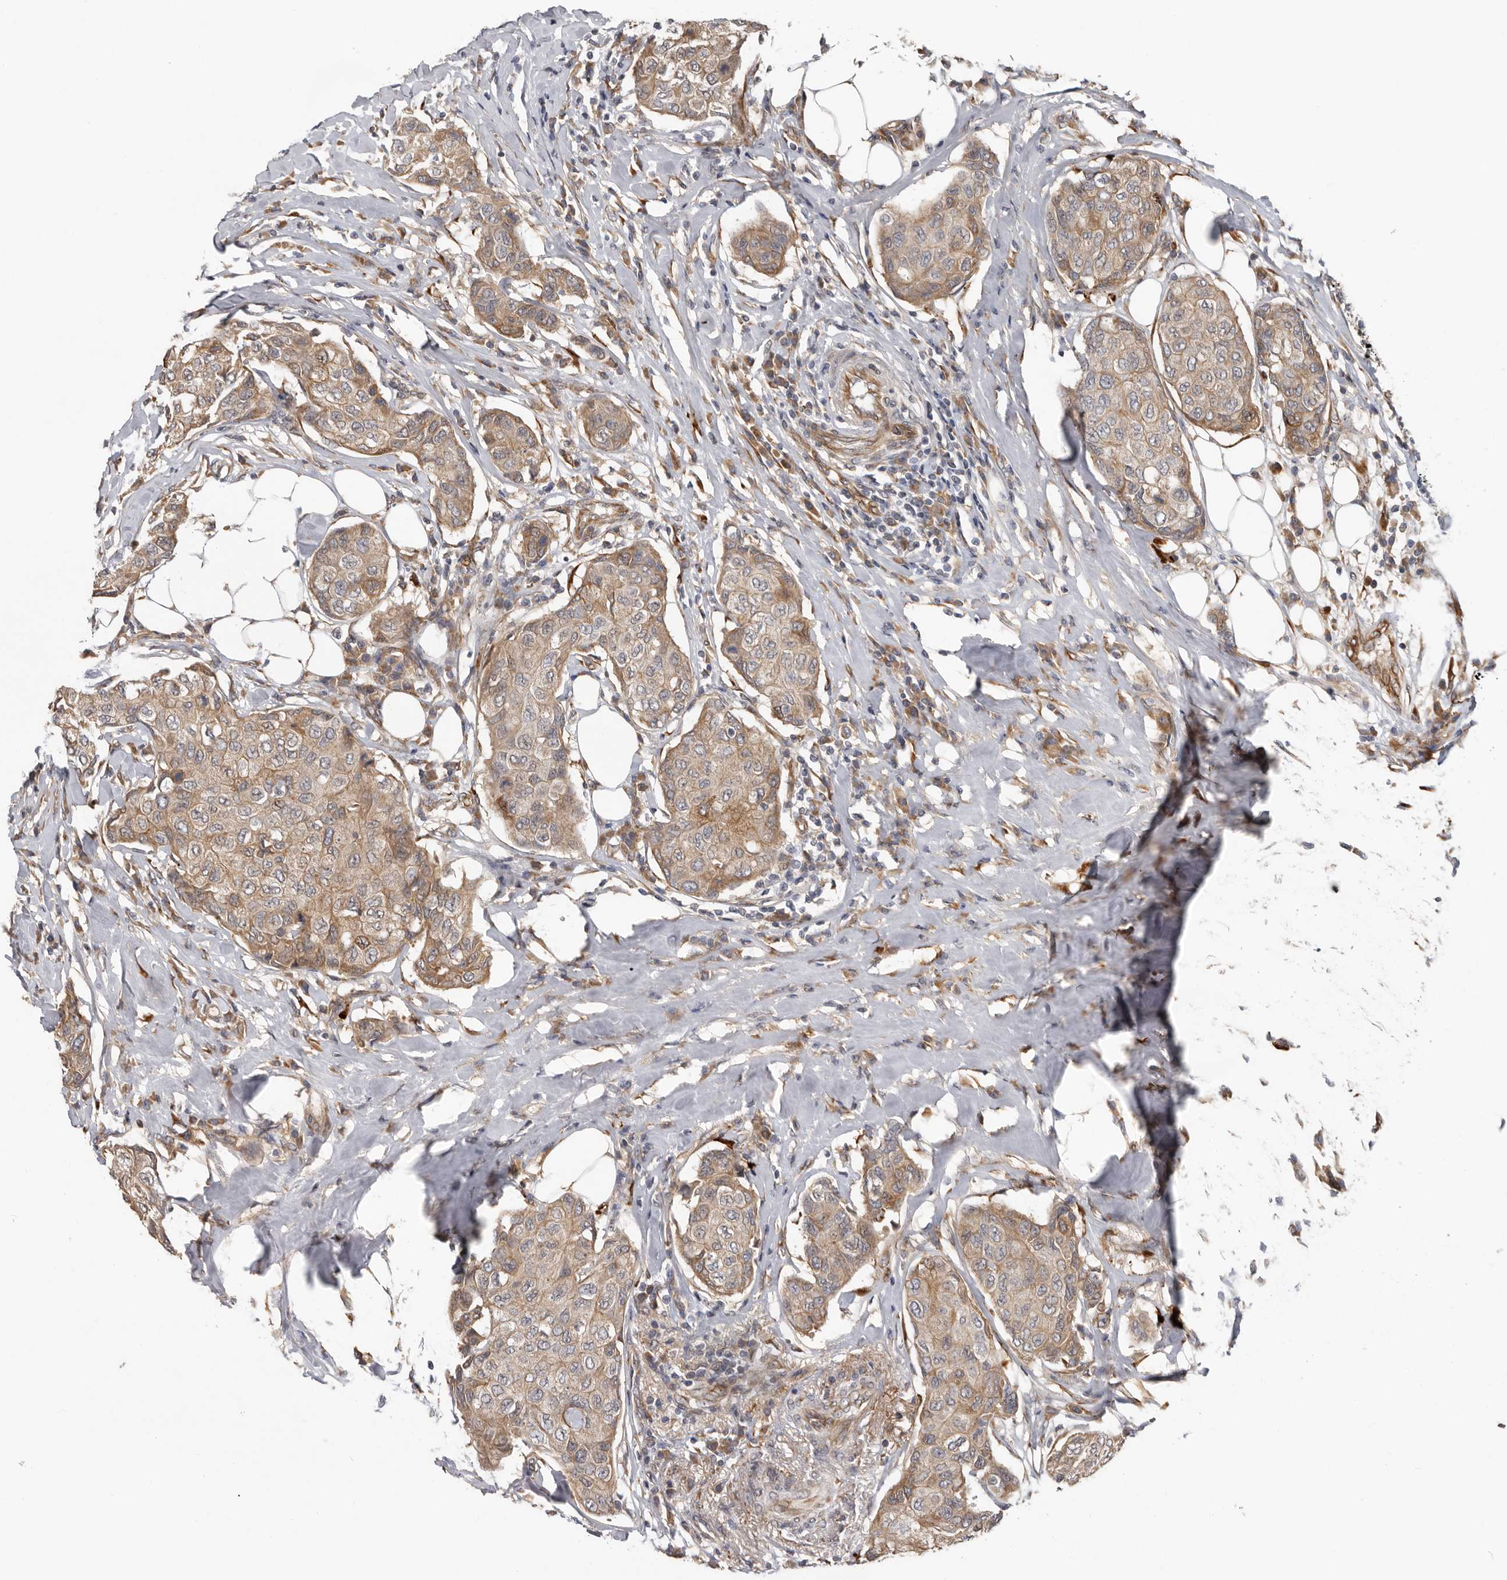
{"staining": {"intensity": "moderate", "quantity": ">75%", "location": "cytoplasmic/membranous"}, "tissue": "breast cancer", "cell_type": "Tumor cells", "image_type": "cancer", "snomed": [{"axis": "morphology", "description": "Duct carcinoma"}, {"axis": "topography", "description": "Breast"}], "caption": "There is medium levels of moderate cytoplasmic/membranous positivity in tumor cells of breast cancer, as demonstrated by immunohistochemical staining (brown color).", "gene": "MTF1", "patient": {"sex": "female", "age": 80}}